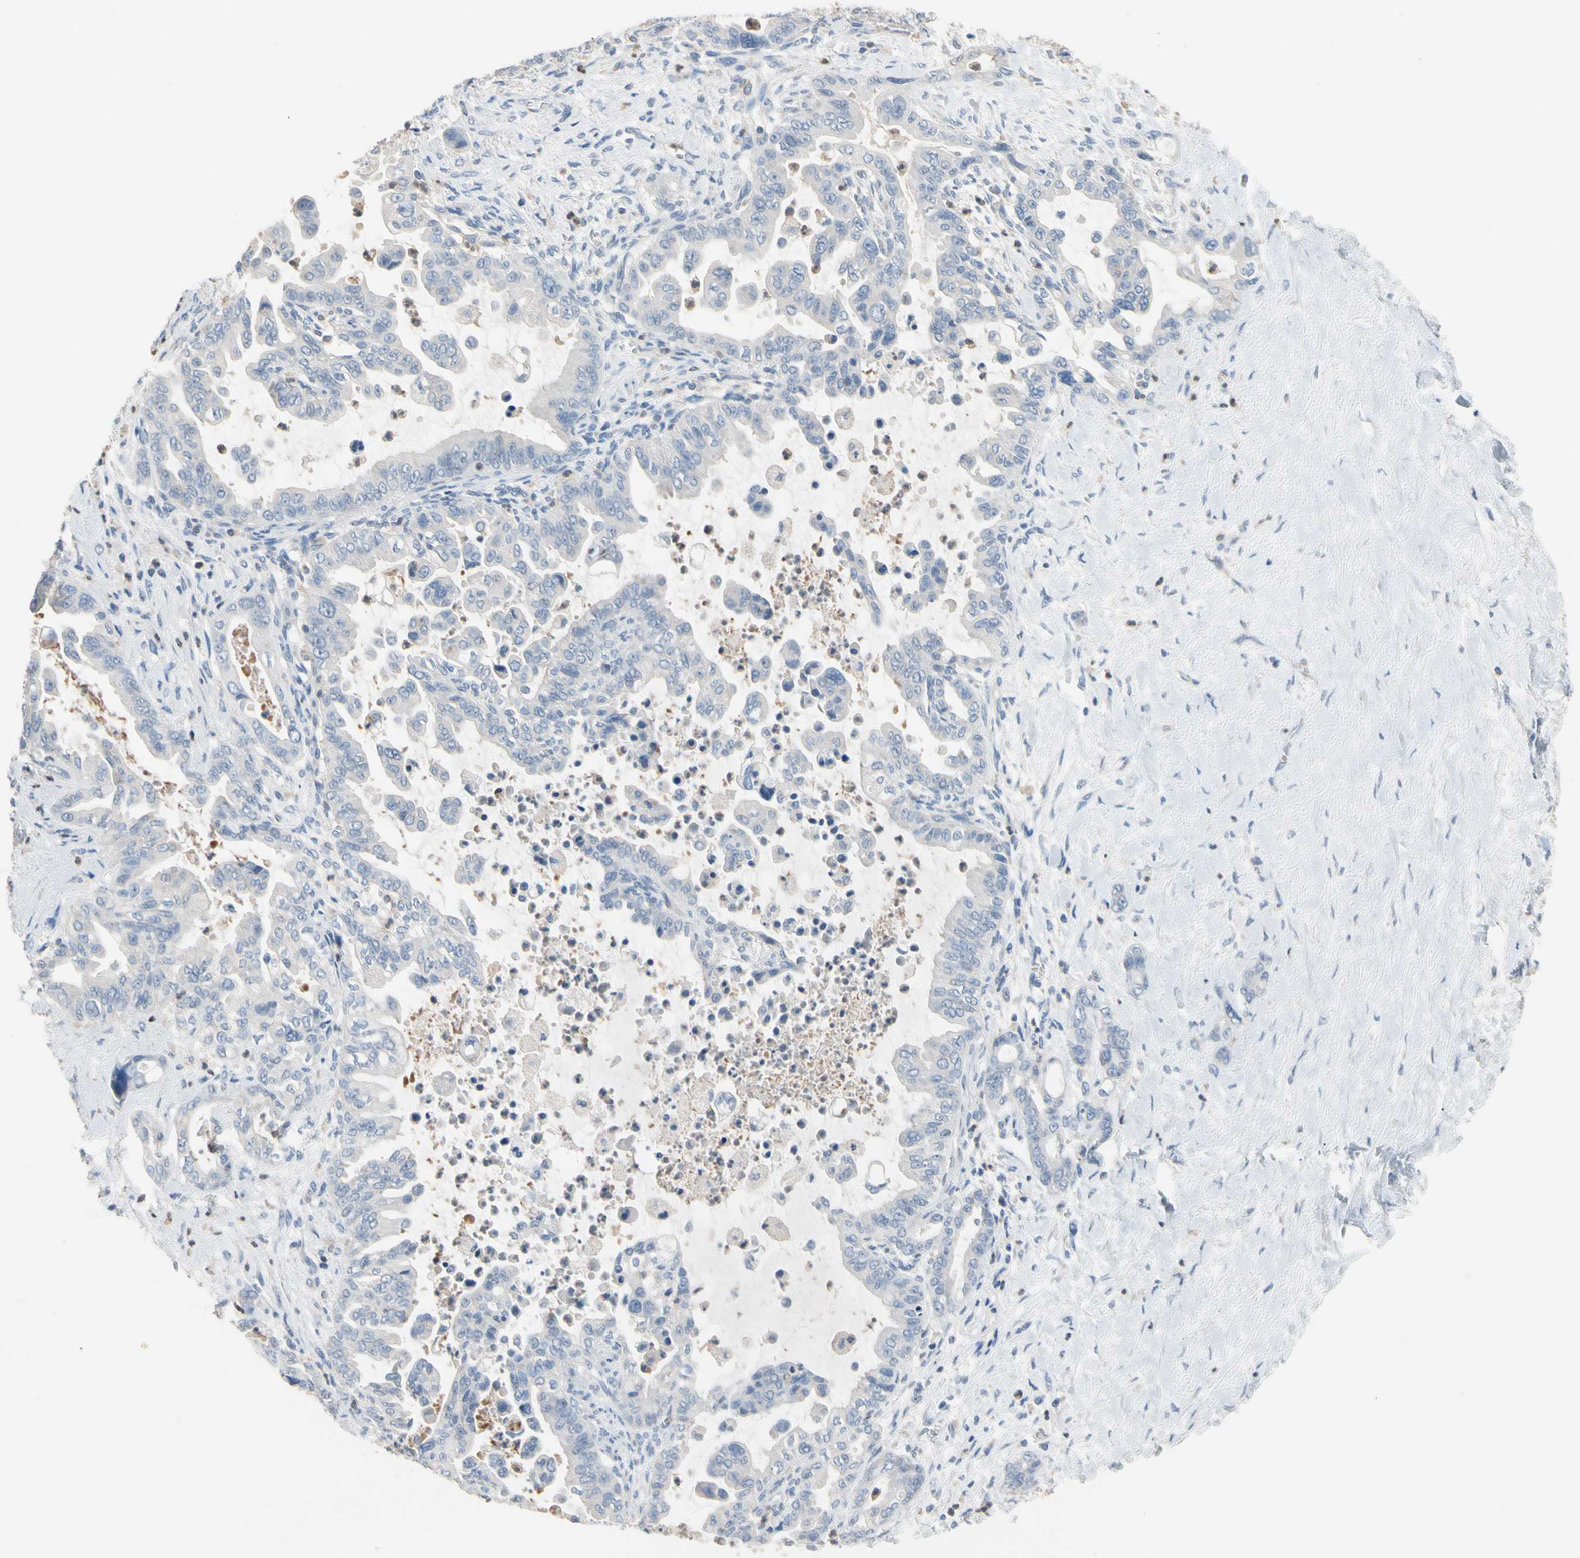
{"staining": {"intensity": "negative", "quantity": "none", "location": "none"}, "tissue": "pancreatic cancer", "cell_type": "Tumor cells", "image_type": "cancer", "snomed": [{"axis": "morphology", "description": "Adenocarcinoma, NOS"}, {"axis": "topography", "description": "Pancreas"}], "caption": "Pancreatic cancer (adenocarcinoma) was stained to show a protein in brown. There is no significant staining in tumor cells. (DAB immunohistochemistry with hematoxylin counter stain).", "gene": "BBOX1", "patient": {"sex": "male", "age": 70}}